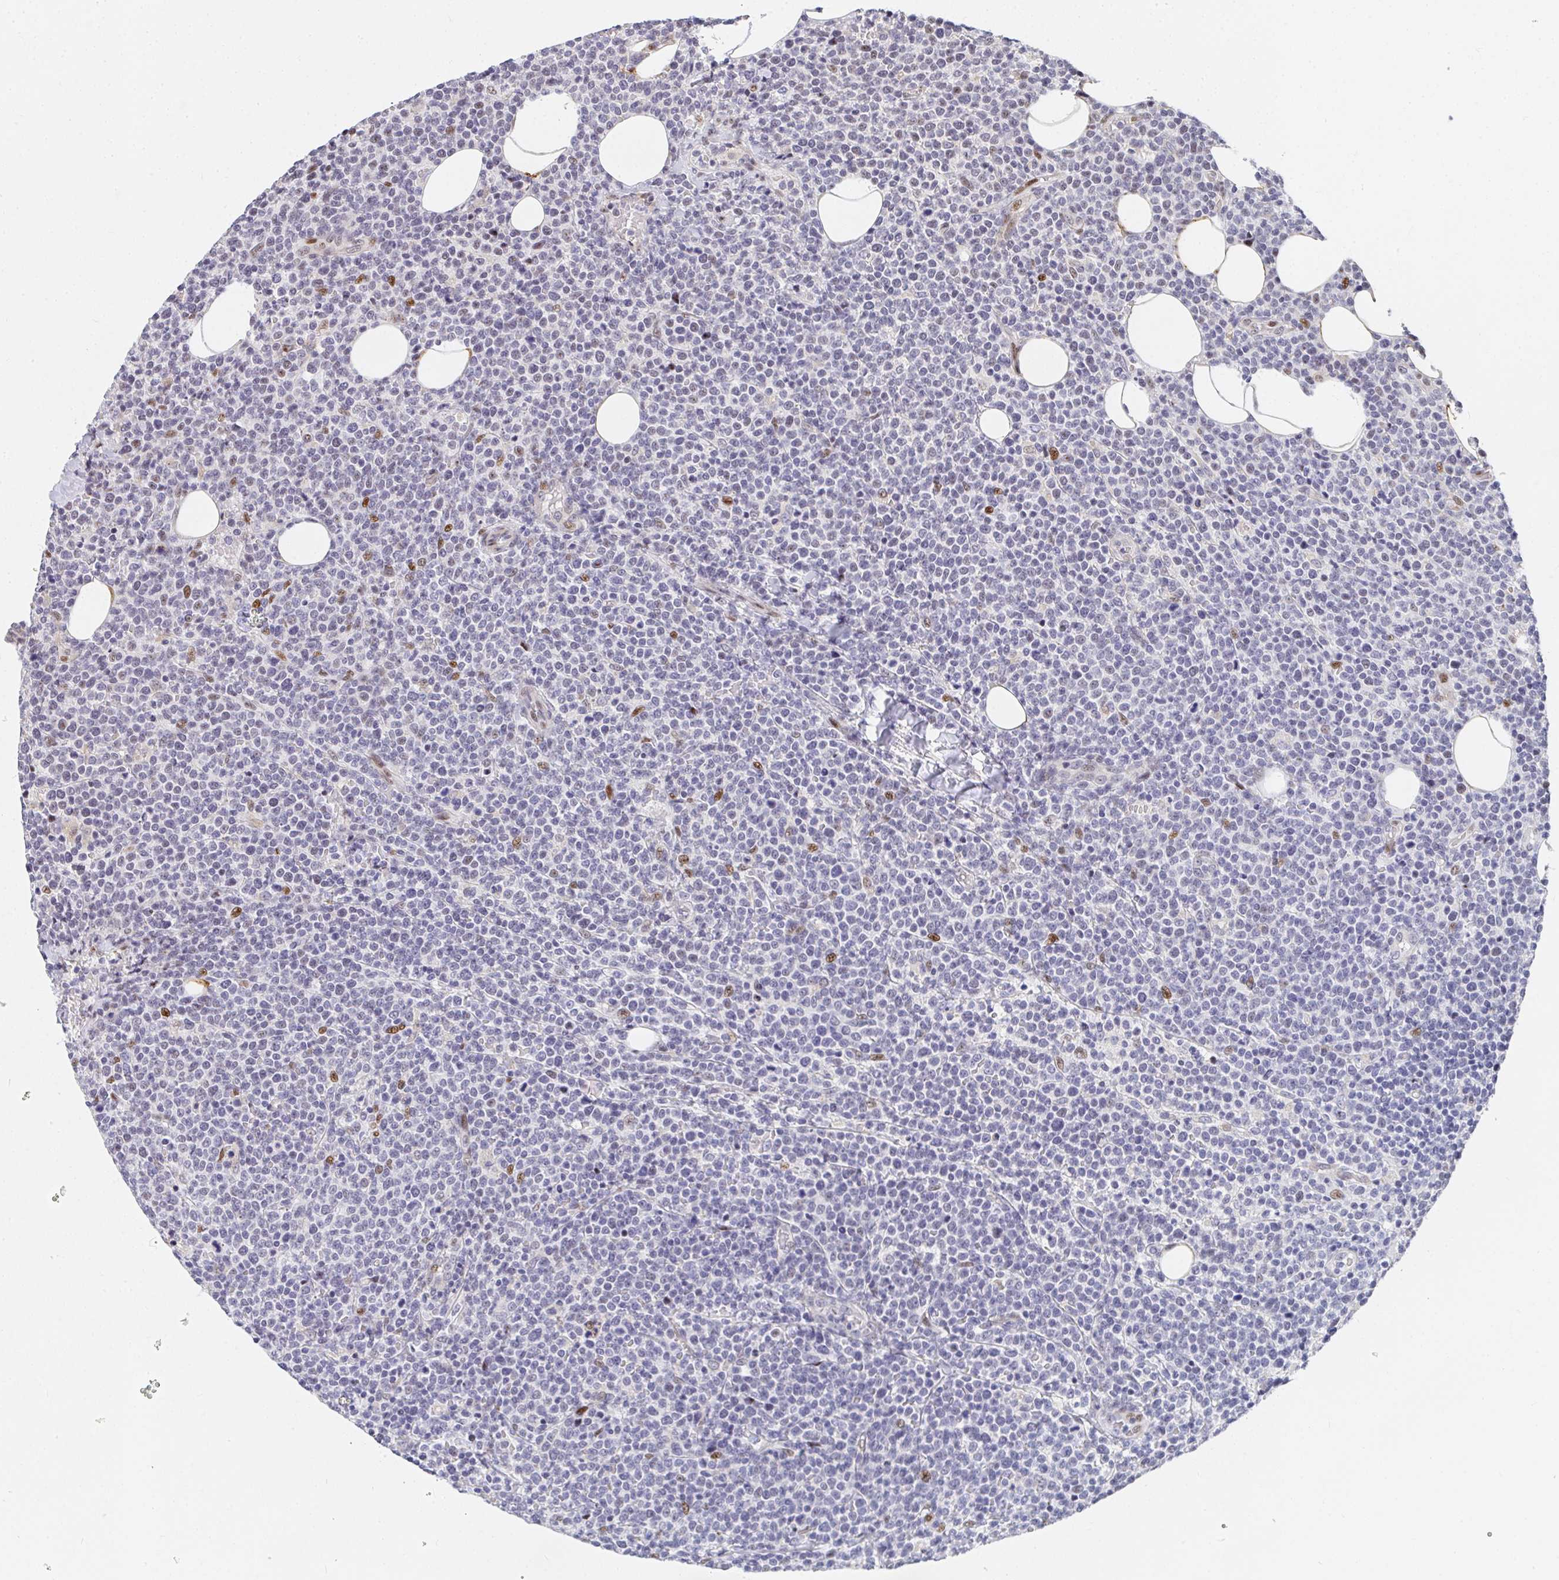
{"staining": {"intensity": "negative", "quantity": "none", "location": "none"}, "tissue": "lymphoma", "cell_type": "Tumor cells", "image_type": "cancer", "snomed": [{"axis": "morphology", "description": "Malignant lymphoma, non-Hodgkin's type, High grade"}, {"axis": "topography", "description": "Lymph node"}], "caption": "Tumor cells are negative for brown protein staining in lymphoma. Nuclei are stained in blue.", "gene": "ZIC3", "patient": {"sex": "male", "age": 61}}